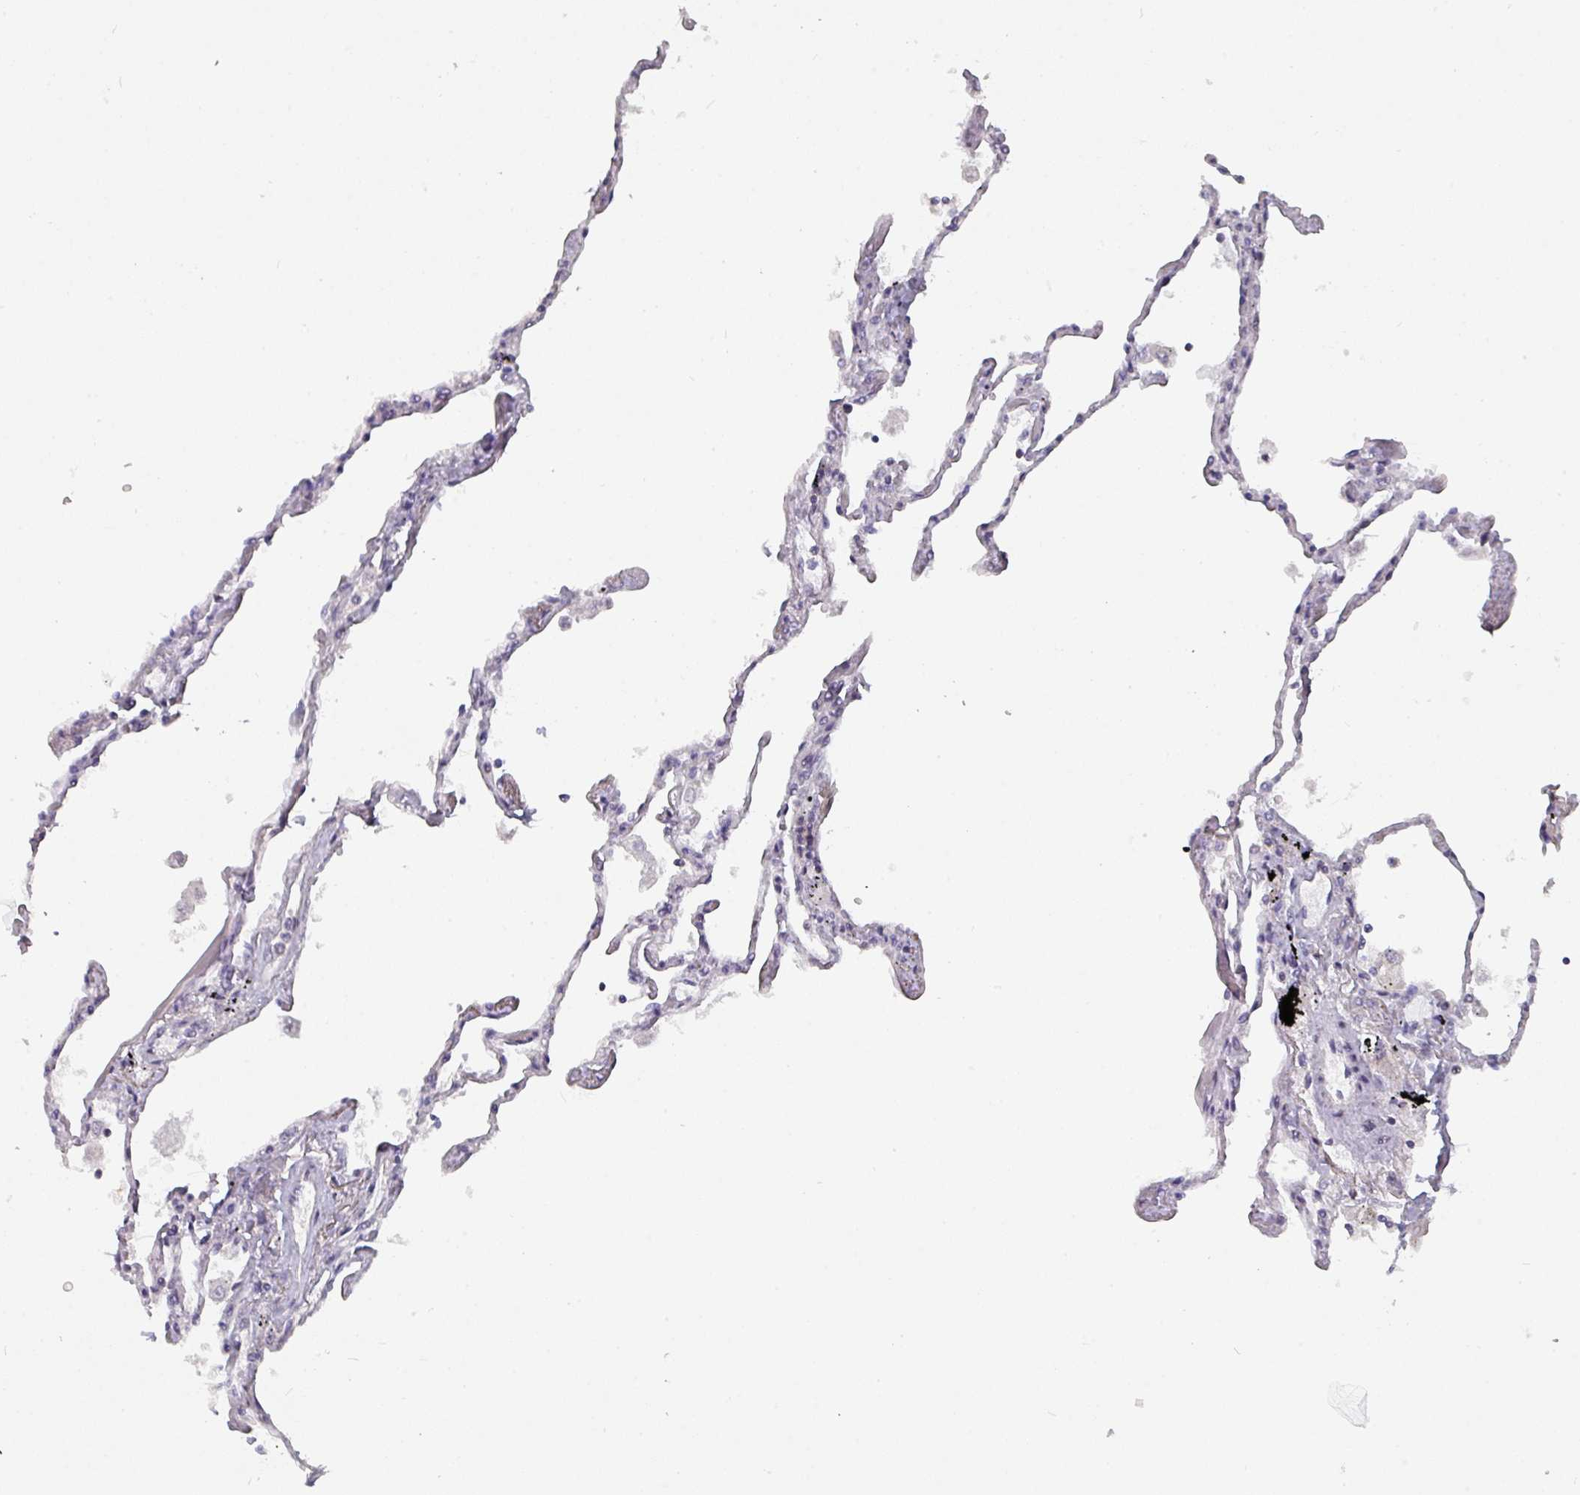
{"staining": {"intensity": "negative", "quantity": "none", "location": "none"}, "tissue": "lung", "cell_type": "Alveolar cells", "image_type": "normal", "snomed": [{"axis": "morphology", "description": "Normal tissue, NOS"}, {"axis": "topography", "description": "Lung"}], "caption": "DAB immunohistochemical staining of benign human lung displays no significant staining in alveolar cells. Brightfield microscopy of immunohistochemistry stained with DAB (brown) and hematoxylin (blue), captured at high magnification.", "gene": "RASAL3", "patient": {"sex": "female", "age": 67}}